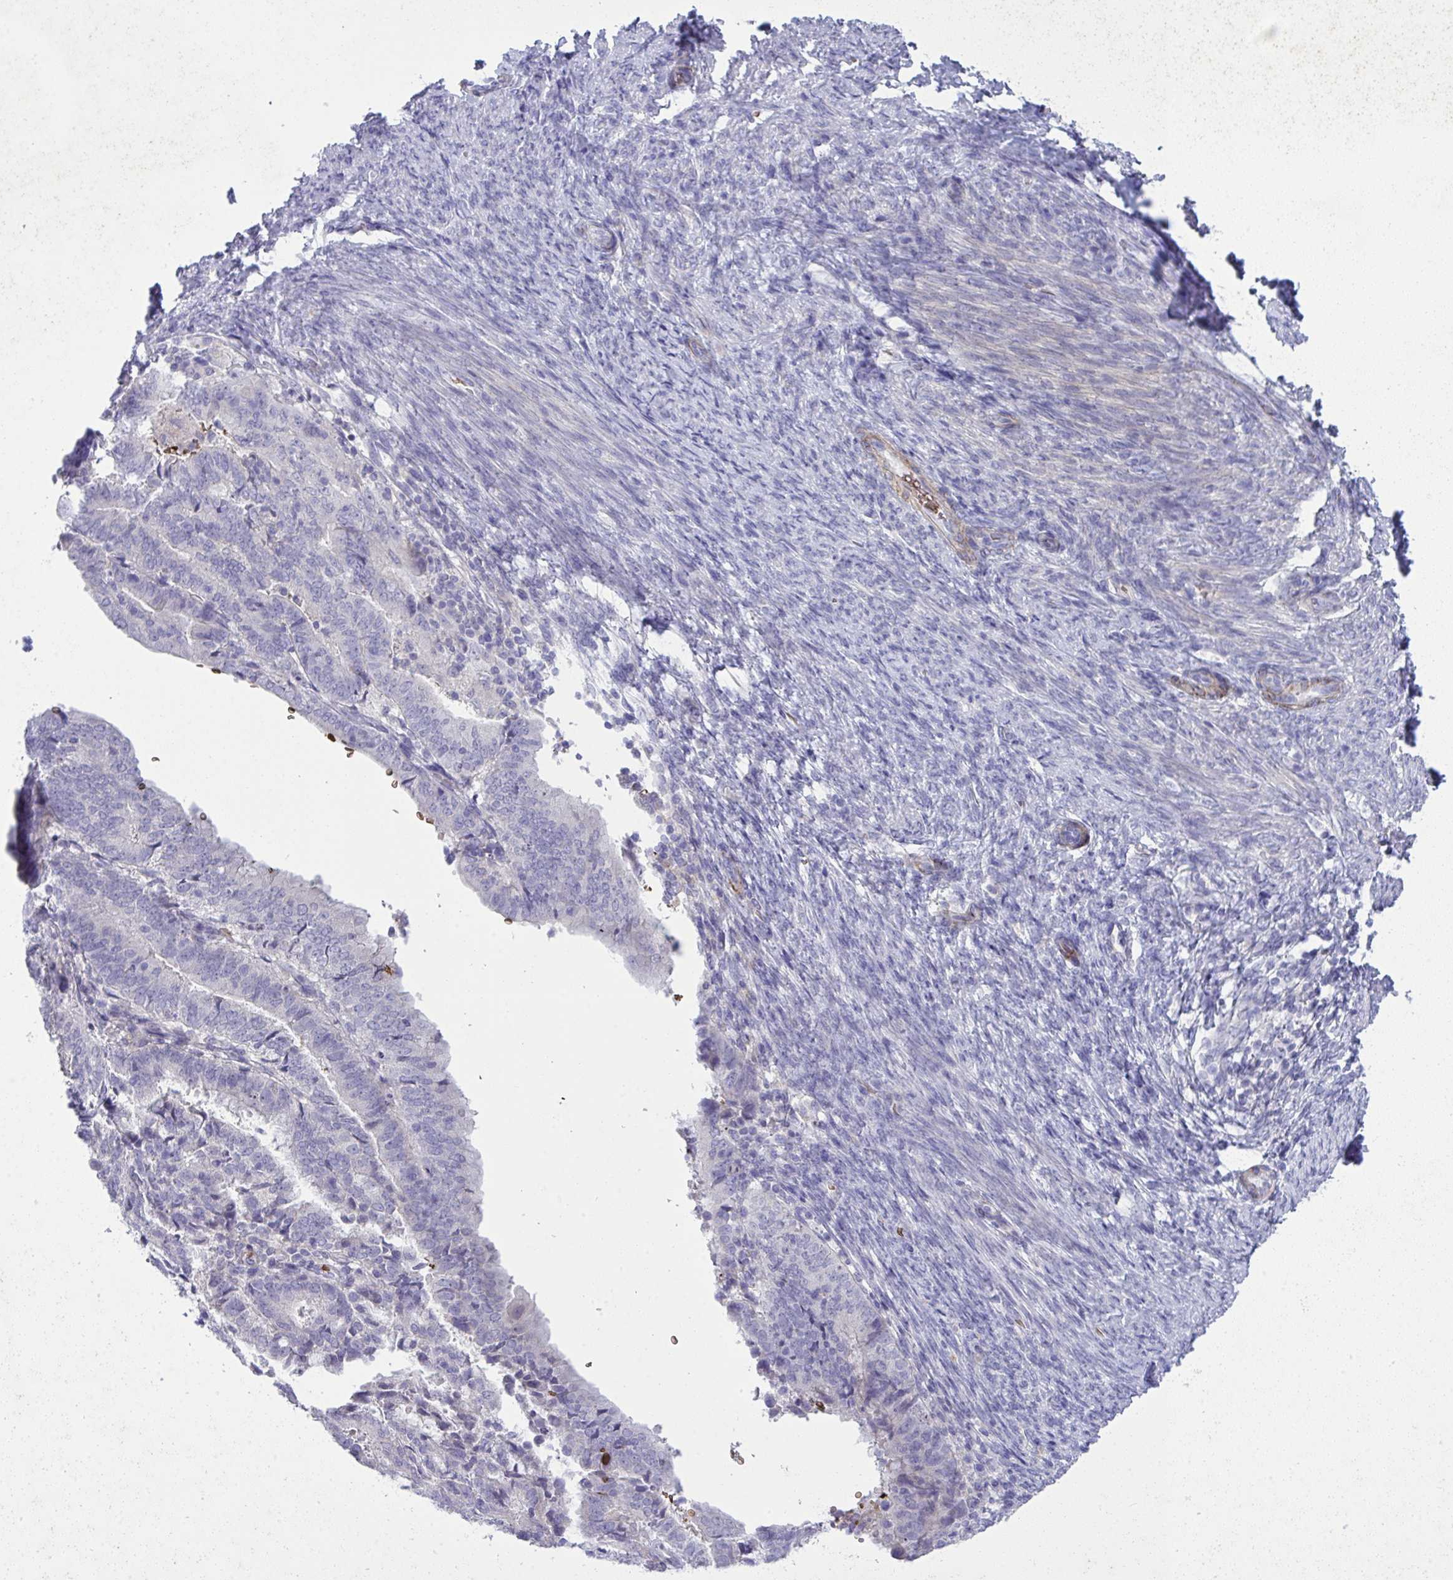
{"staining": {"intensity": "negative", "quantity": "none", "location": "none"}, "tissue": "endometrial cancer", "cell_type": "Tumor cells", "image_type": "cancer", "snomed": [{"axis": "morphology", "description": "Adenocarcinoma, NOS"}, {"axis": "topography", "description": "Endometrium"}], "caption": "Immunohistochemistry (IHC) photomicrograph of human endometrial adenocarcinoma stained for a protein (brown), which shows no expression in tumor cells.", "gene": "SPTB", "patient": {"sex": "female", "age": 70}}